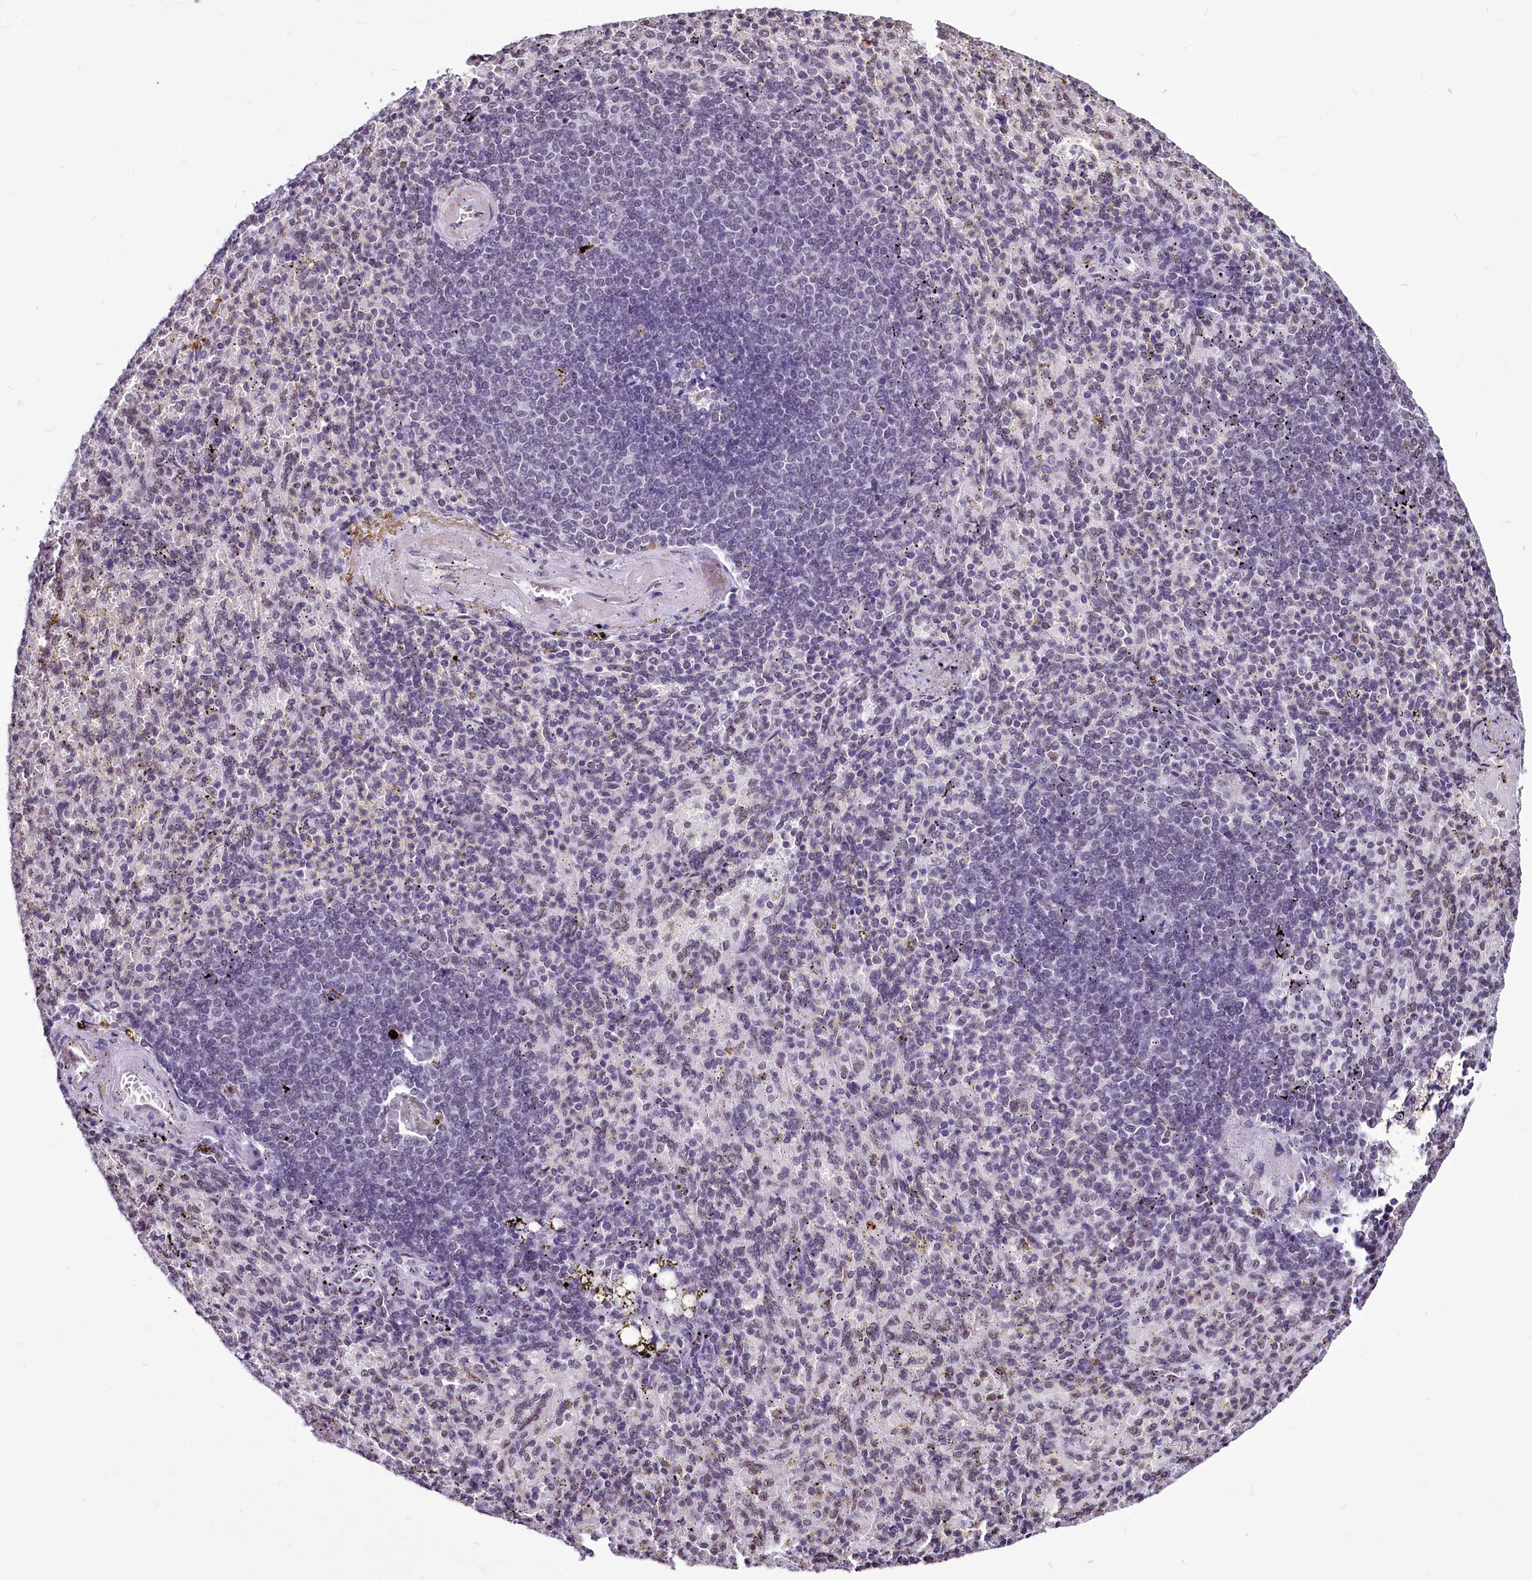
{"staining": {"intensity": "negative", "quantity": "none", "location": "none"}, "tissue": "spleen", "cell_type": "Cells in red pulp", "image_type": "normal", "snomed": [{"axis": "morphology", "description": "Normal tissue, NOS"}, {"axis": "topography", "description": "Spleen"}], "caption": "Immunohistochemistry photomicrograph of unremarkable spleen: spleen stained with DAB (3,3'-diaminobenzidine) reveals no significant protein positivity in cells in red pulp.", "gene": "PARPBP", "patient": {"sex": "female", "age": 74}}